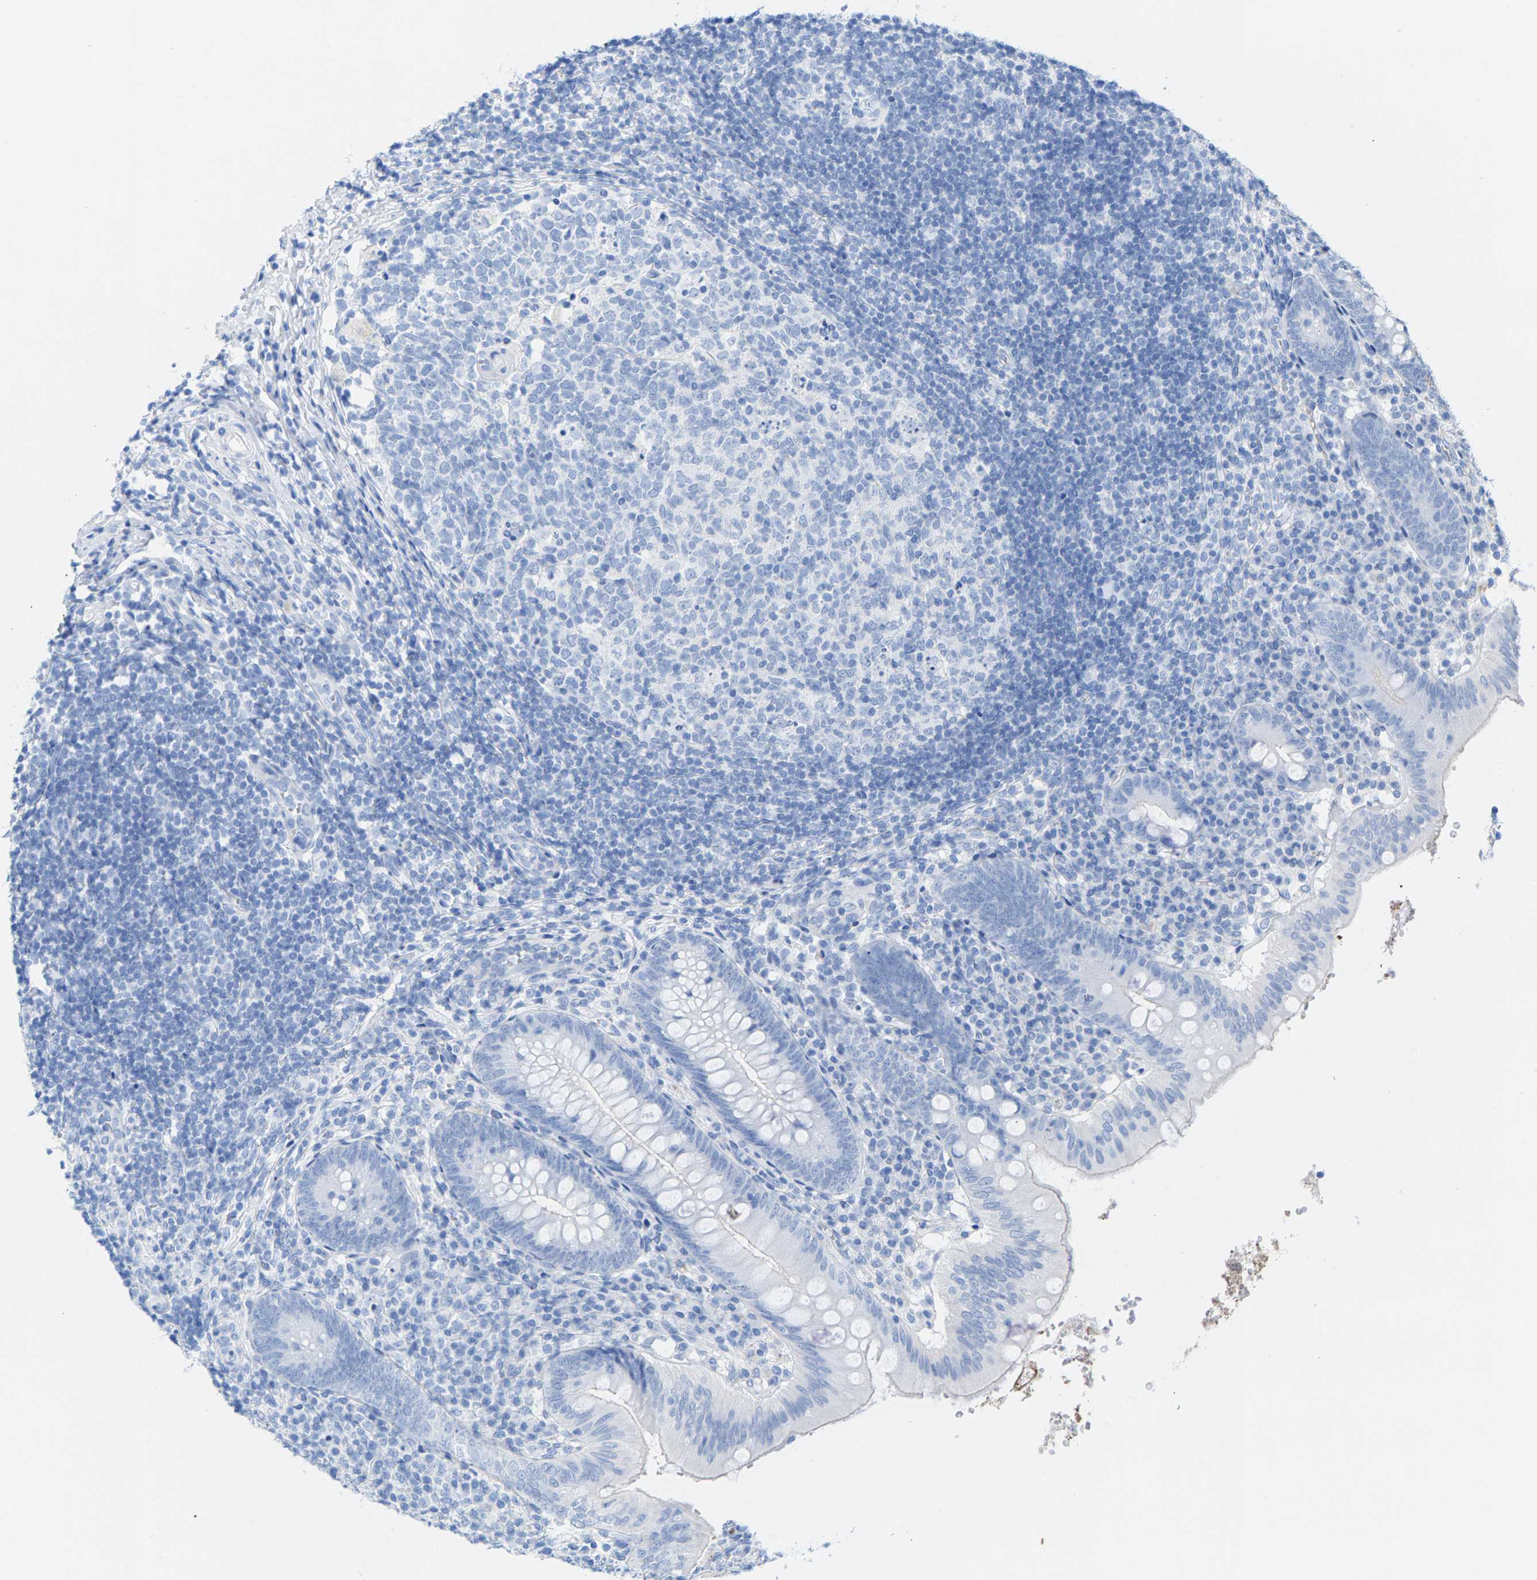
{"staining": {"intensity": "negative", "quantity": "none", "location": "none"}, "tissue": "appendix", "cell_type": "Glandular cells", "image_type": "normal", "snomed": [{"axis": "morphology", "description": "Normal tissue, NOS"}, {"axis": "topography", "description": "Appendix"}], "caption": "Immunohistochemical staining of unremarkable human appendix shows no significant positivity in glandular cells. (Stains: DAB (3,3'-diaminobenzidine) immunohistochemistry (IHC) with hematoxylin counter stain, Microscopy: brightfield microscopy at high magnification).", "gene": "CPA1", "patient": {"sex": "male", "age": 8}}